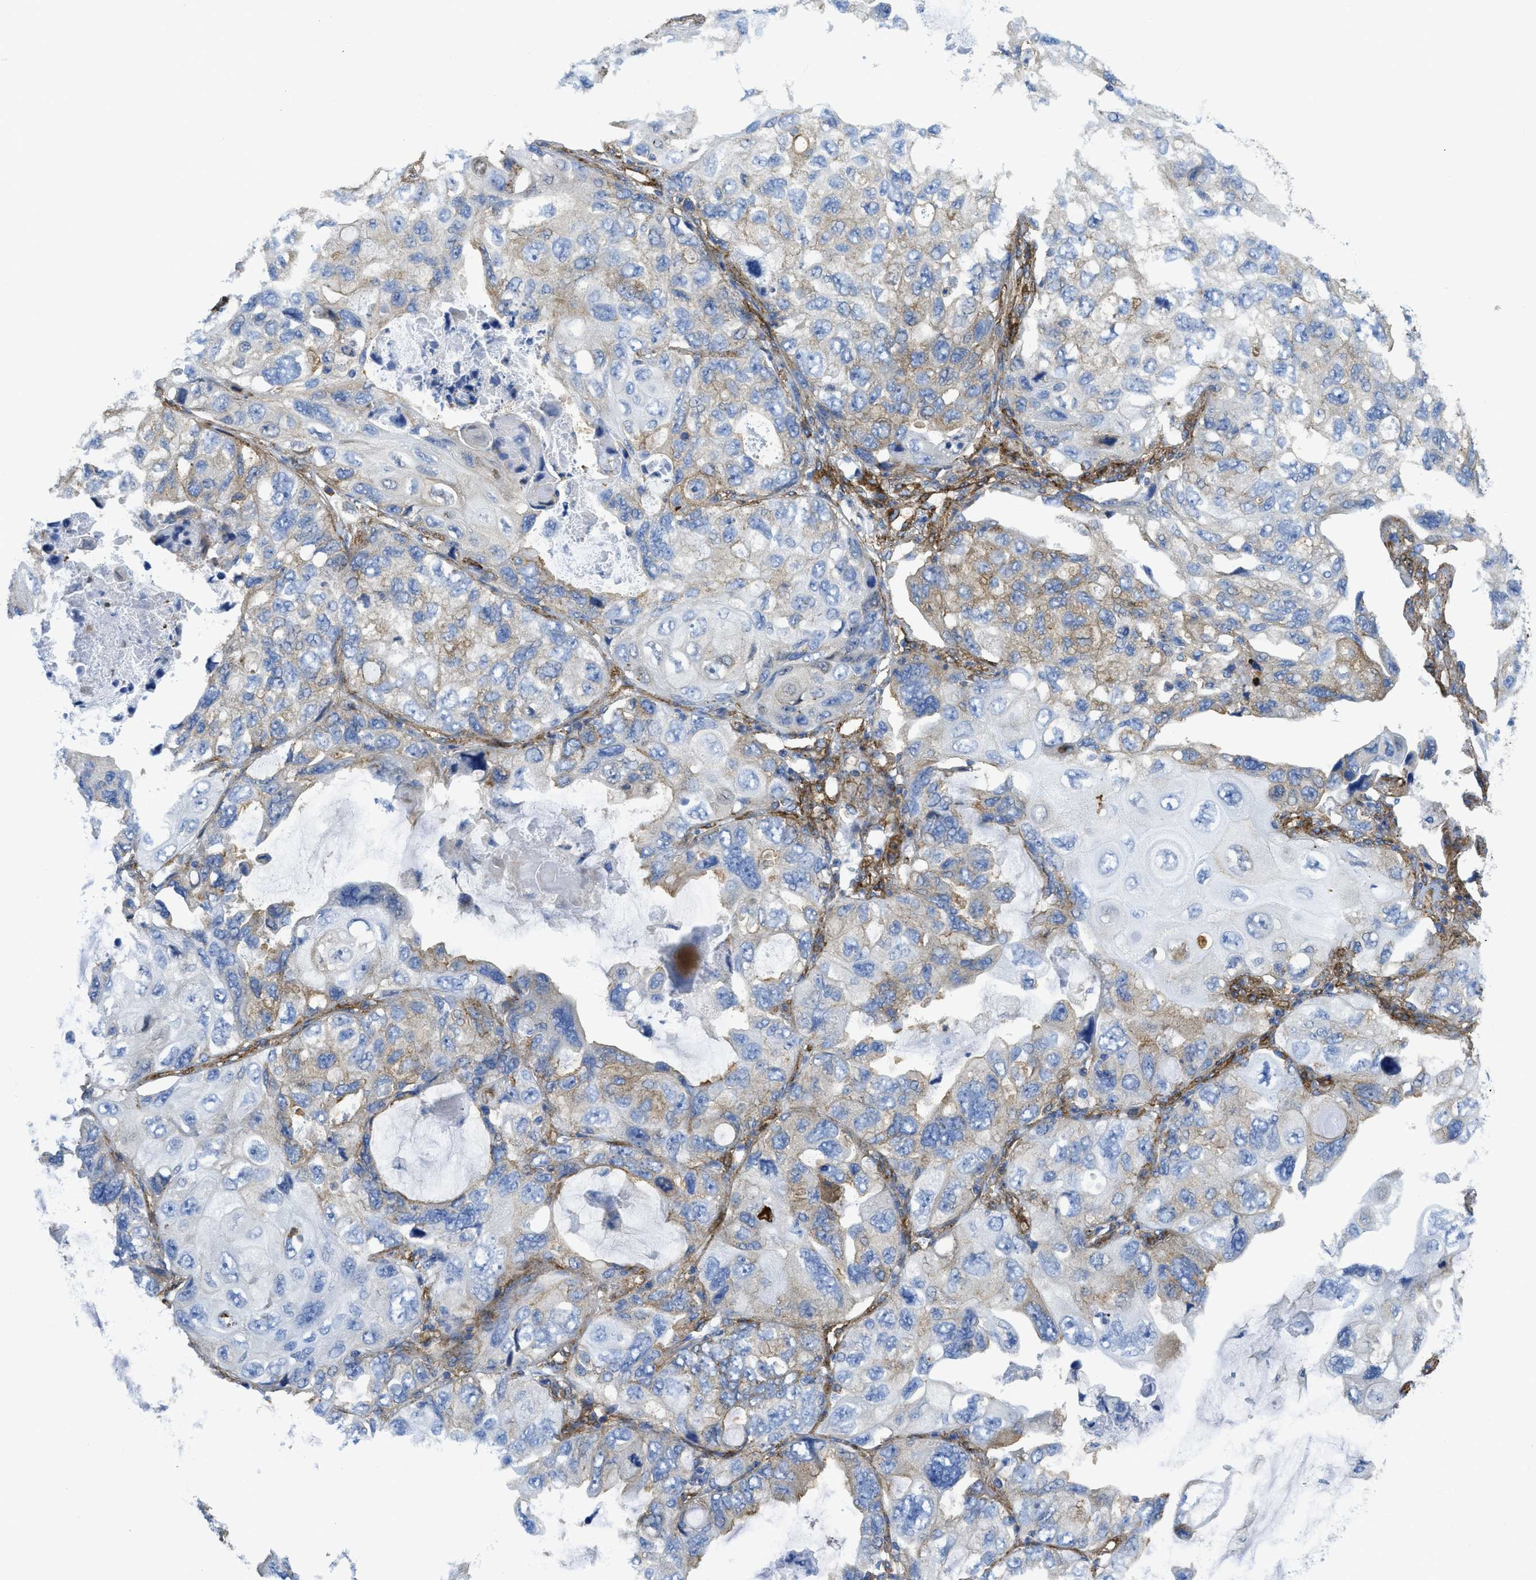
{"staining": {"intensity": "moderate", "quantity": "<25%", "location": "cytoplasmic/membranous"}, "tissue": "lung cancer", "cell_type": "Tumor cells", "image_type": "cancer", "snomed": [{"axis": "morphology", "description": "Squamous cell carcinoma, NOS"}, {"axis": "topography", "description": "Lung"}], "caption": "Immunohistochemistry (IHC) (DAB) staining of lung squamous cell carcinoma shows moderate cytoplasmic/membranous protein expression in approximately <25% of tumor cells.", "gene": "HIP1", "patient": {"sex": "female", "age": 73}}